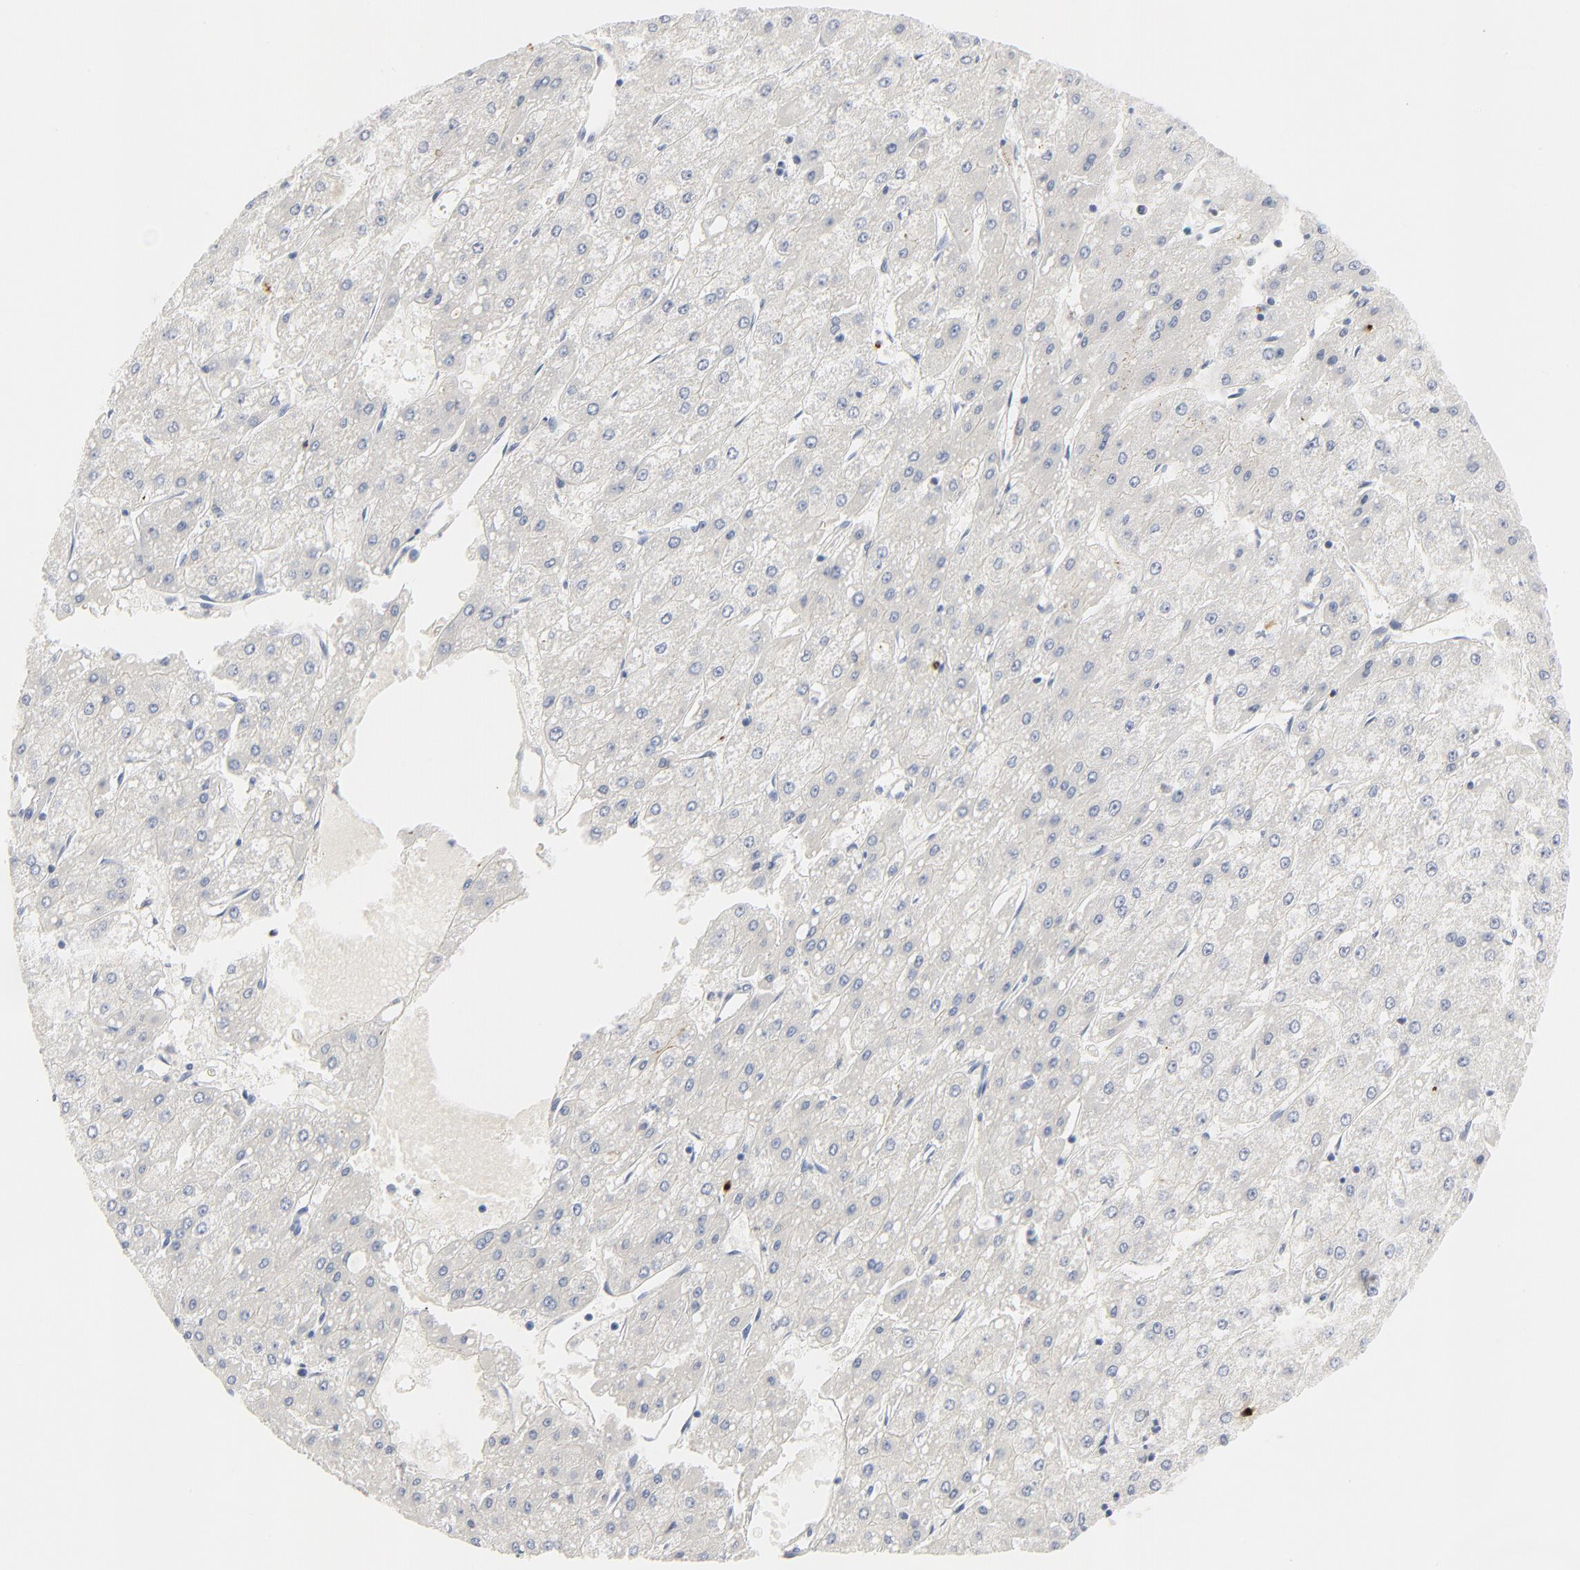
{"staining": {"intensity": "negative", "quantity": "none", "location": "none"}, "tissue": "liver cancer", "cell_type": "Tumor cells", "image_type": "cancer", "snomed": [{"axis": "morphology", "description": "Carcinoma, Hepatocellular, NOS"}, {"axis": "topography", "description": "Liver"}], "caption": "The immunohistochemistry (IHC) image has no significant positivity in tumor cells of liver hepatocellular carcinoma tissue. (DAB (3,3'-diaminobenzidine) IHC with hematoxylin counter stain).", "gene": "GZMB", "patient": {"sex": "female", "age": 52}}